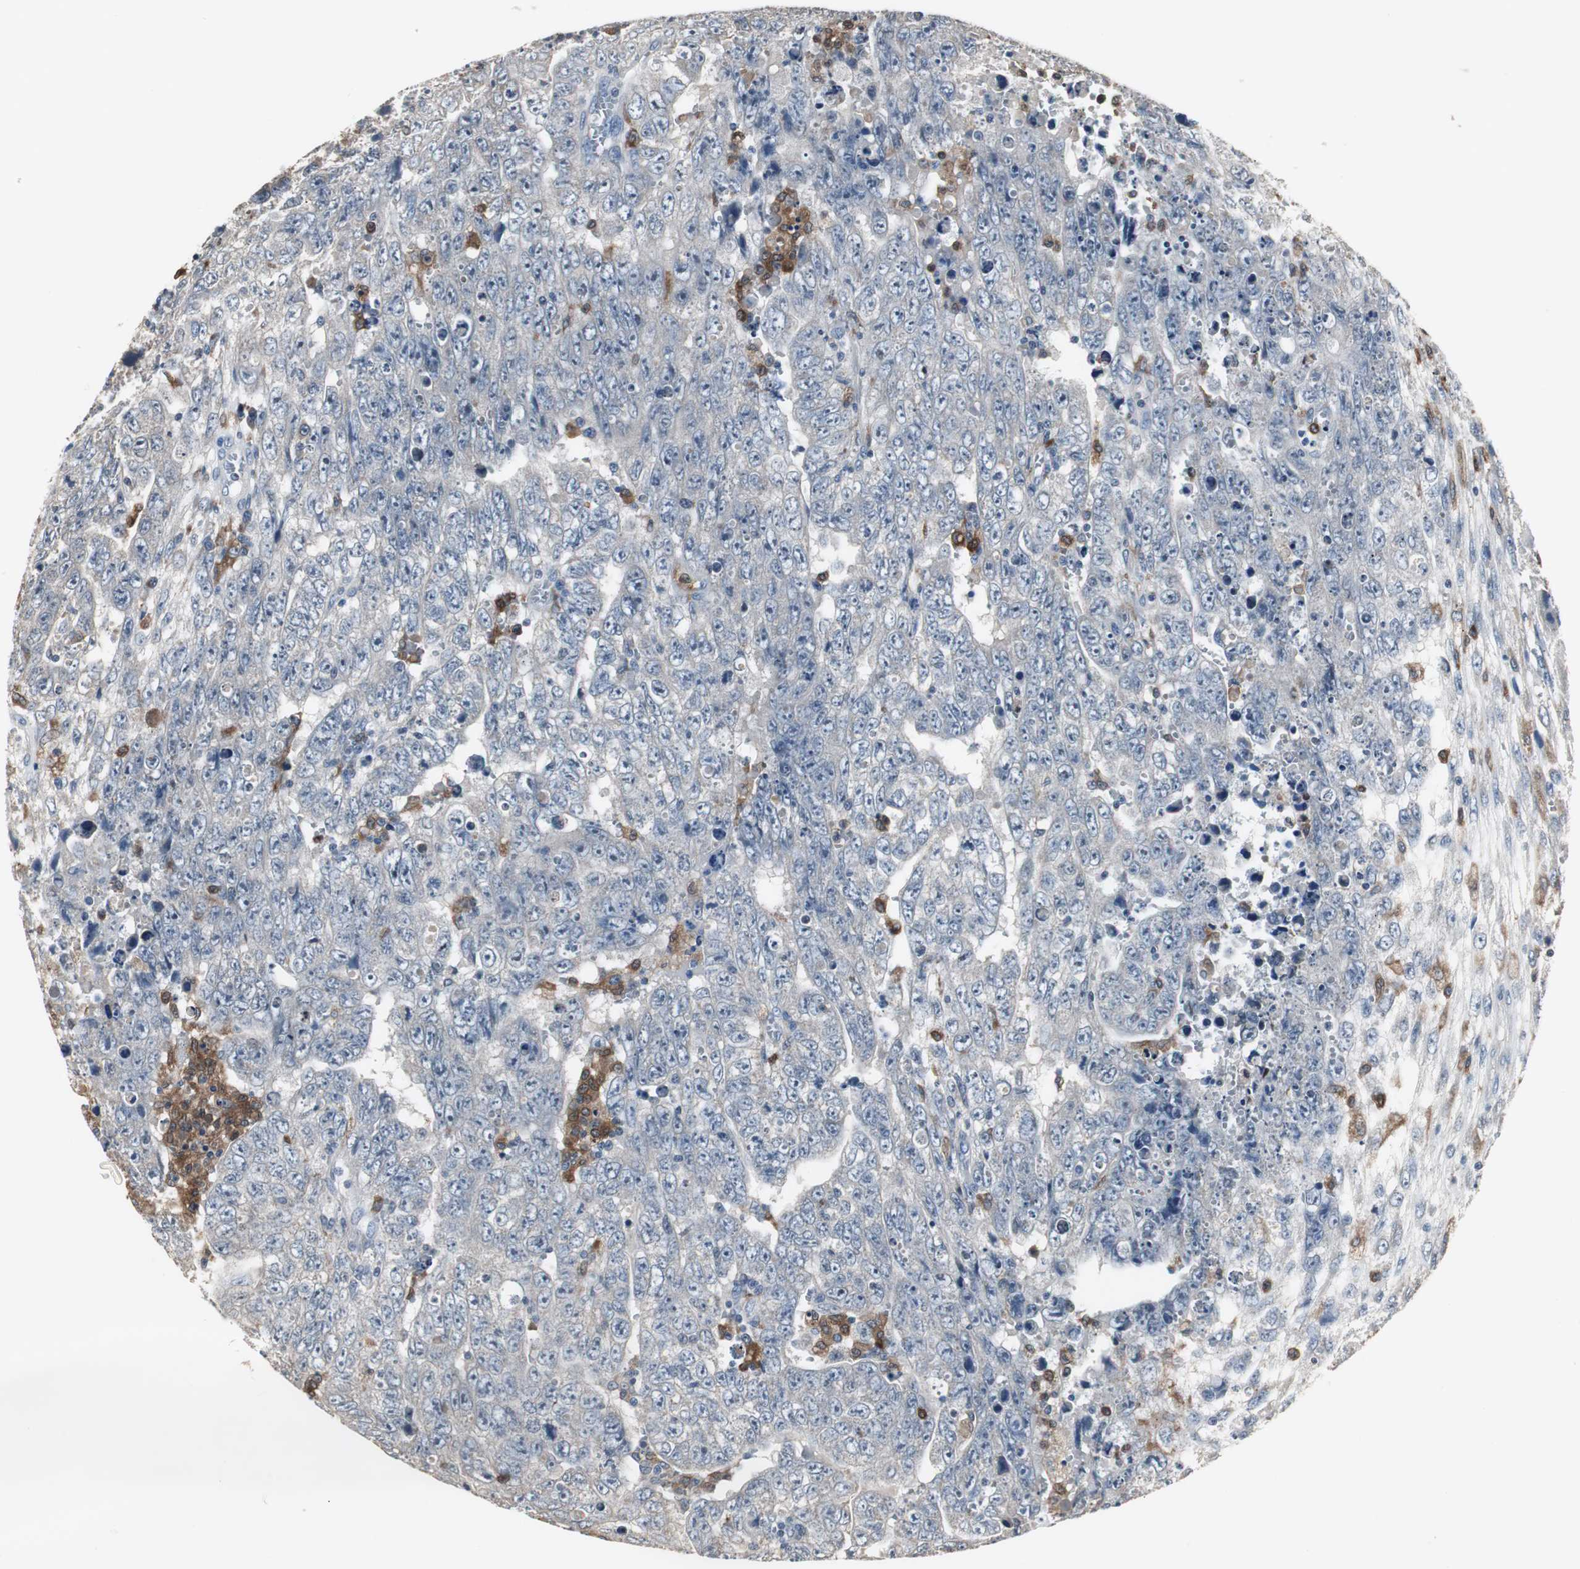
{"staining": {"intensity": "negative", "quantity": "none", "location": "none"}, "tissue": "testis cancer", "cell_type": "Tumor cells", "image_type": "cancer", "snomed": [{"axis": "morphology", "description": "Carcinoma, Embryonal, NOS"}, {"axis": "topography", "description": "Testis"}], "caption": "Immunohistochemistry micrograph of human embryonal carcinoma (testis) stained for a protein (brown), which reveals no expression in tumor cells.", "gene": "NCF2", "patient": {"sex": "male", "age": 28}}